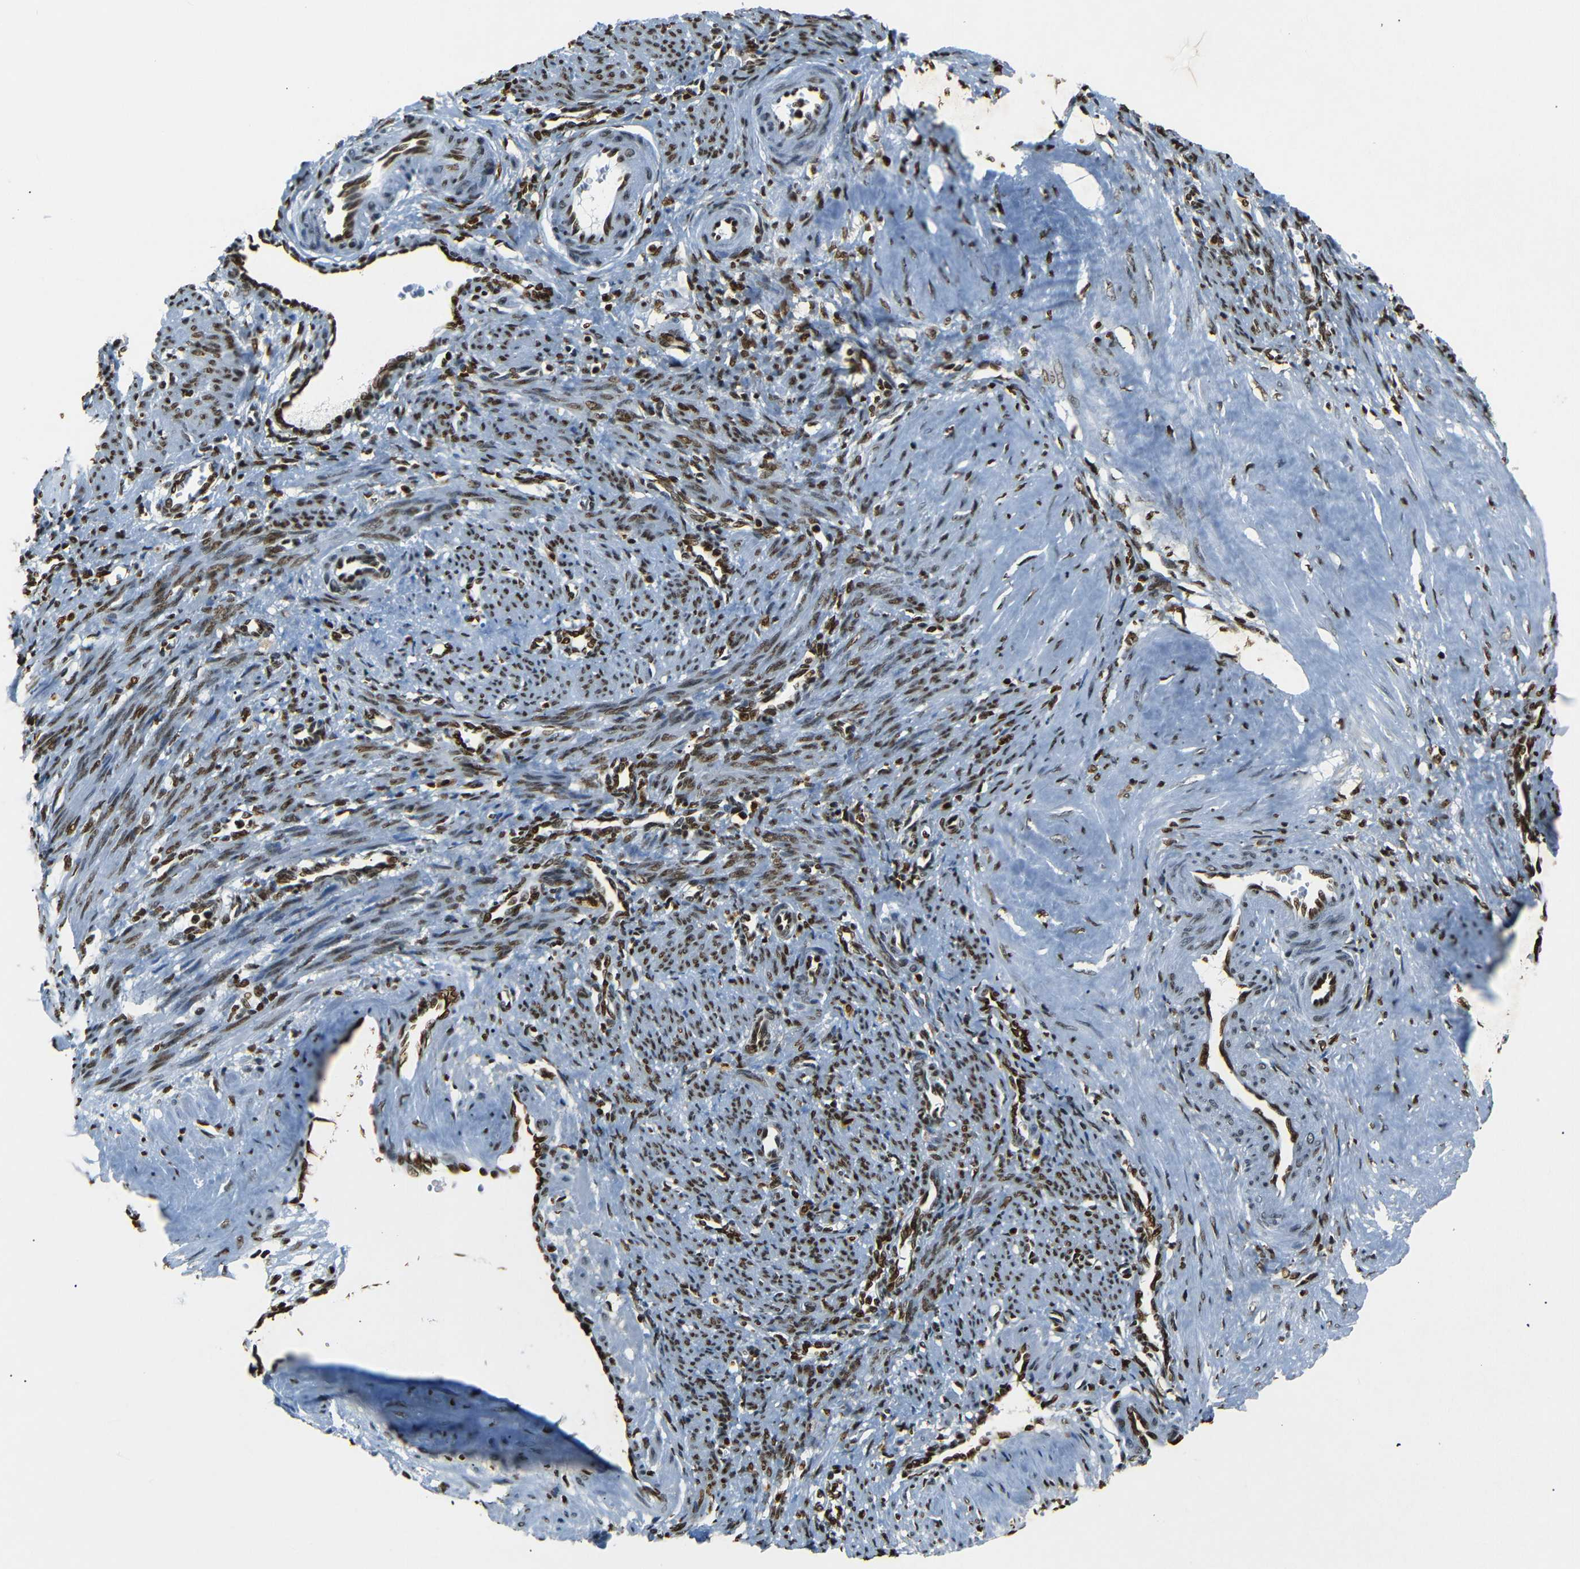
{"staining": {"intensity": "strong", "quantity": ">75%", "location": "nuclear"}, "tissue": "smooth muscle", "cell_type": "Smooth muscle cells", "image_type": "normal", "snomed": [{"axis": "morphology", "description": "Normal tissue, NOS"}, {"axis": "topography", "description": "Endometrium"}], "caption": "Smooth muscle stained with a brown dye demonstrates strong nuclear positive expression in approximately >75% of smooth muscle cells.", "gene": "HMGN1", "patient": {"sex": "female", "age": 33}}